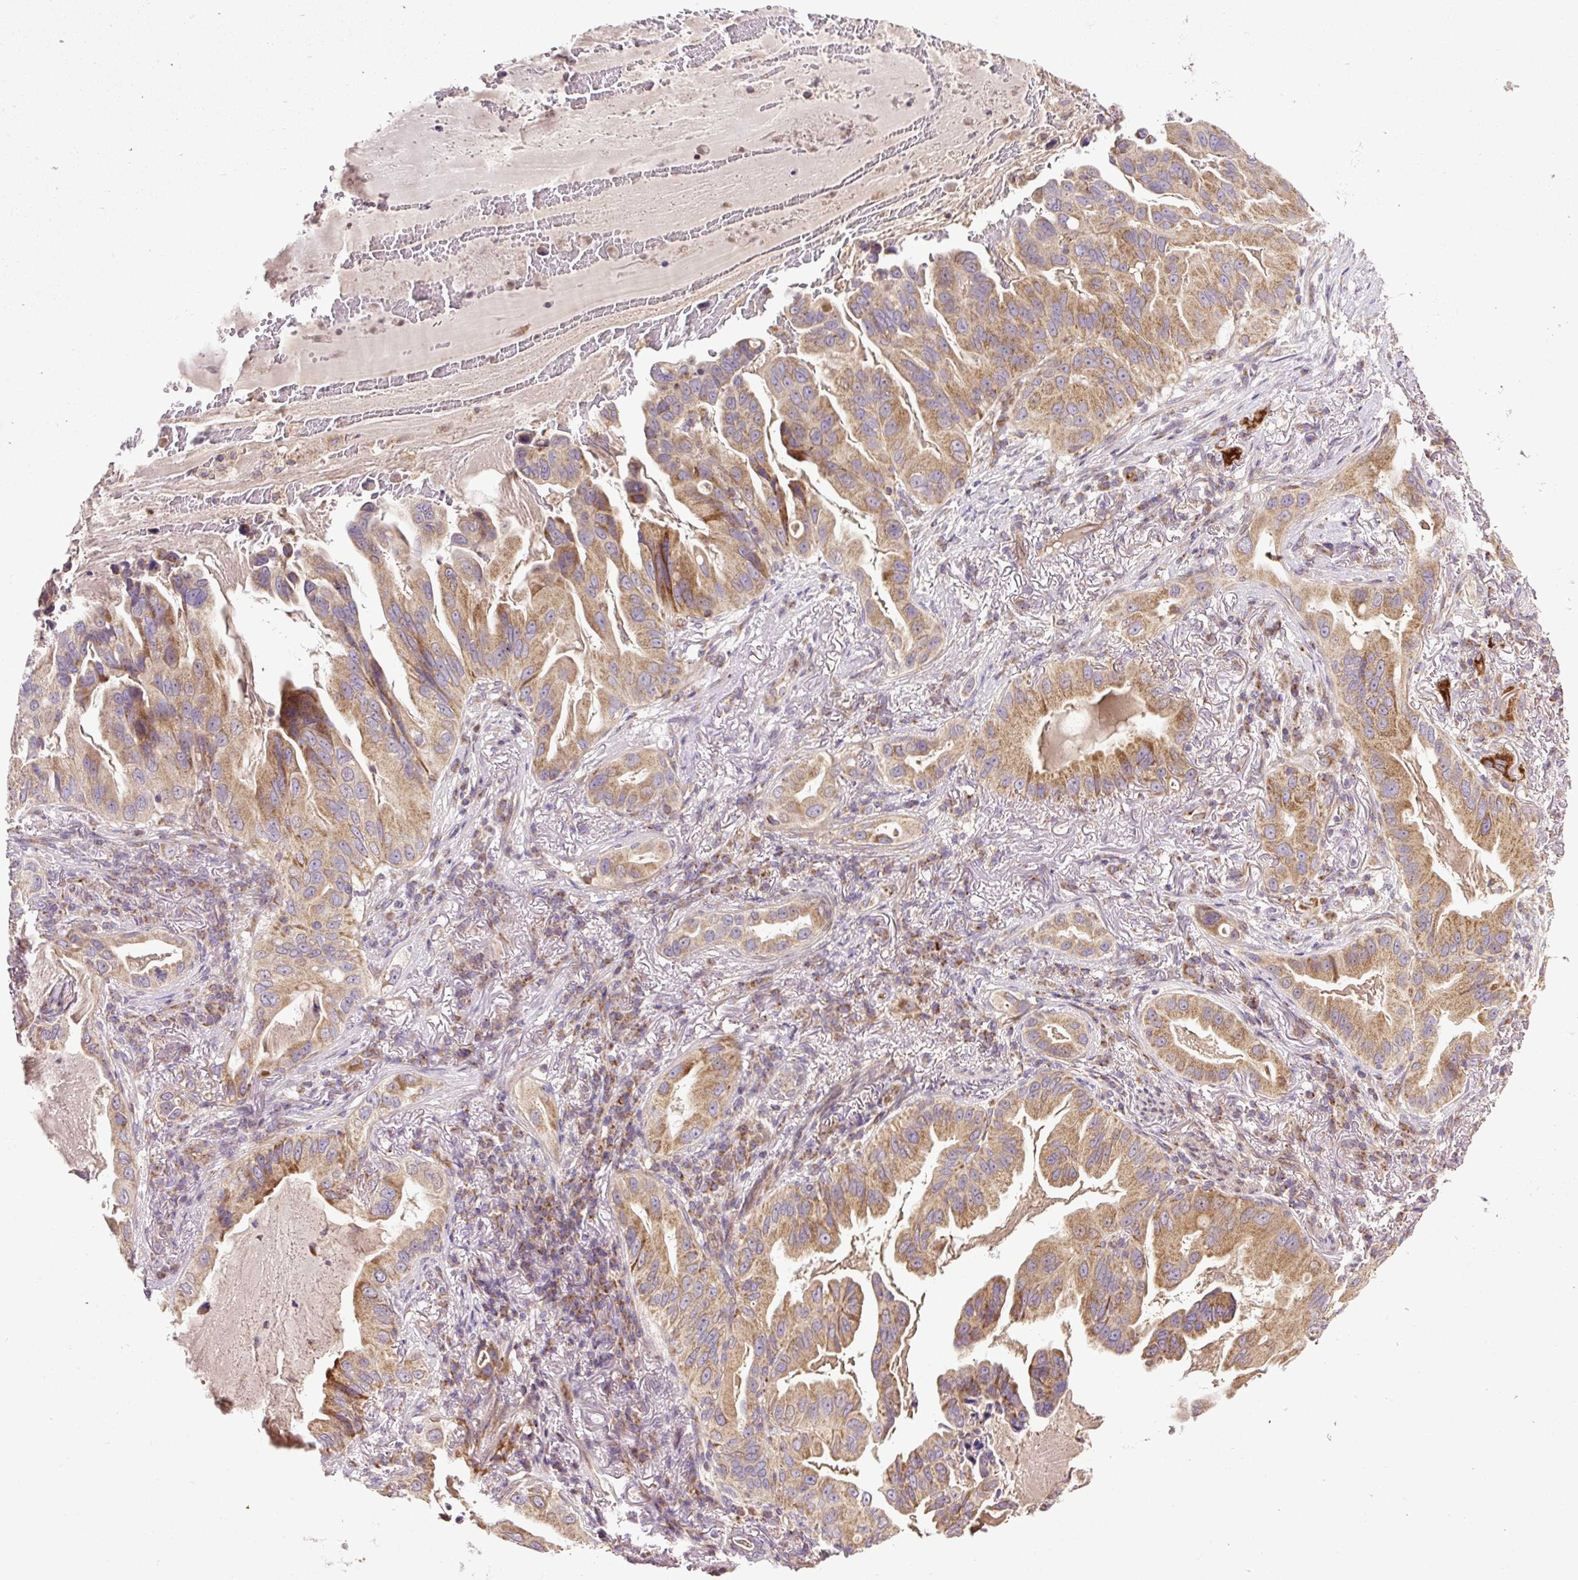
{"staining": {"intensity": "moderate", "quantity": ">75%", "location": "cytoplasmic/membranous"}, "tissue": "lung cancer", "cell_type": "Tumor cells", "image_type": "cancer", "snomed": [{"axis": "morphology", "description": "Adenocarcinoma, NOS"}, {"axis": "topography", "description": "Lung"}], "caption": "IHC of human lung adenocarcinoma reveals medium levels of moderate cytoplasmic/membranous expression in about >75% of tumor cells. Using DAB (3,3'-diaminobenzidine) (brown) and hematoxylin (blue) stains, captured at high magnification using brightfield microscopy.", "gene": "ZNF547", "patient": {"sex": "female", "age": 69}}